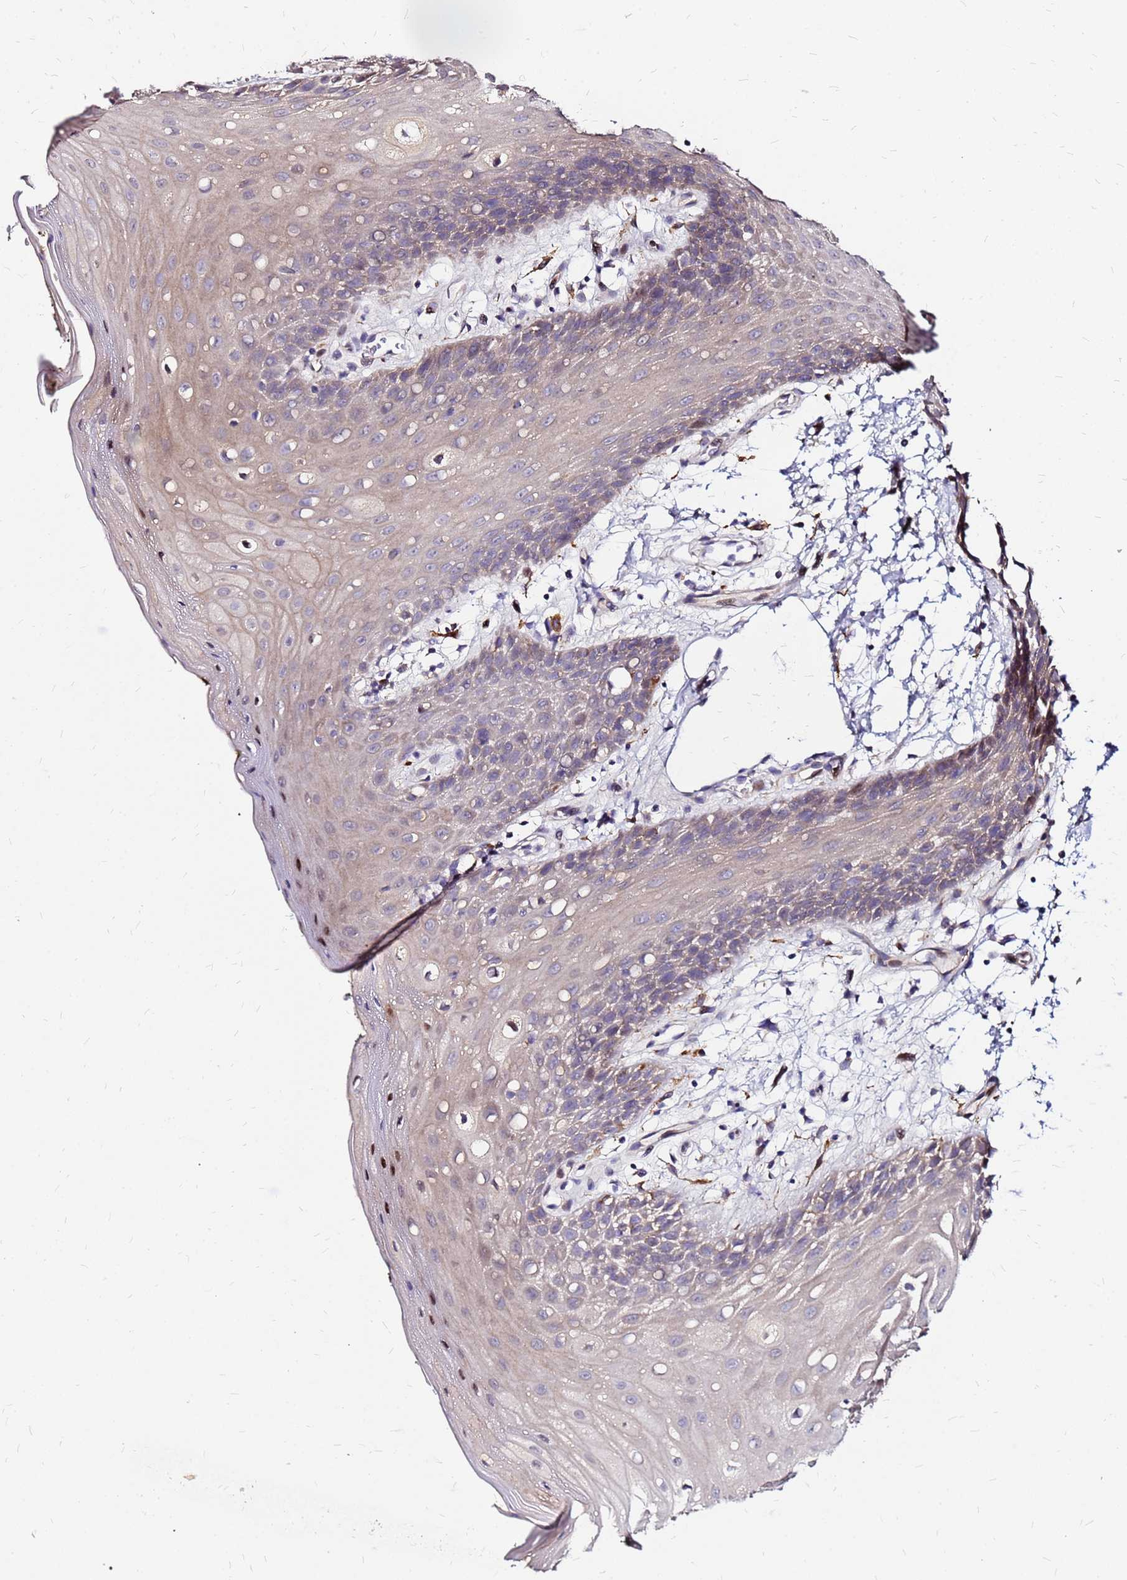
{"staining": {"intensity": "moderate", "quantity": "<25%", "location": "cytoplasmic/membranous,nuclear"}, "tissue": "oral mucosa", "cell_type": "Squamous epithelial cells", "image_type": "normal", "snomed": [{"axis": "morphology", "description": "Normal tissue, NOS"}, {"axis": "topography", "description": "Oral tissue"}, {"axis": "topography", "description": "Tounge, NOS"}], "caption": "A high-resolution micrograph shows immunohistochemistry (IHC) staining of benign oral mucosa, which demonstrates moderate cytoplasmic/membranous,nuclear expression in approximately <25% of squamous epithelial cells. The protein is shown in brown color, while the nuclei are stained blue.", "gene": "ARHGEF35", "patient": {"sex": "female", "age": 59}}